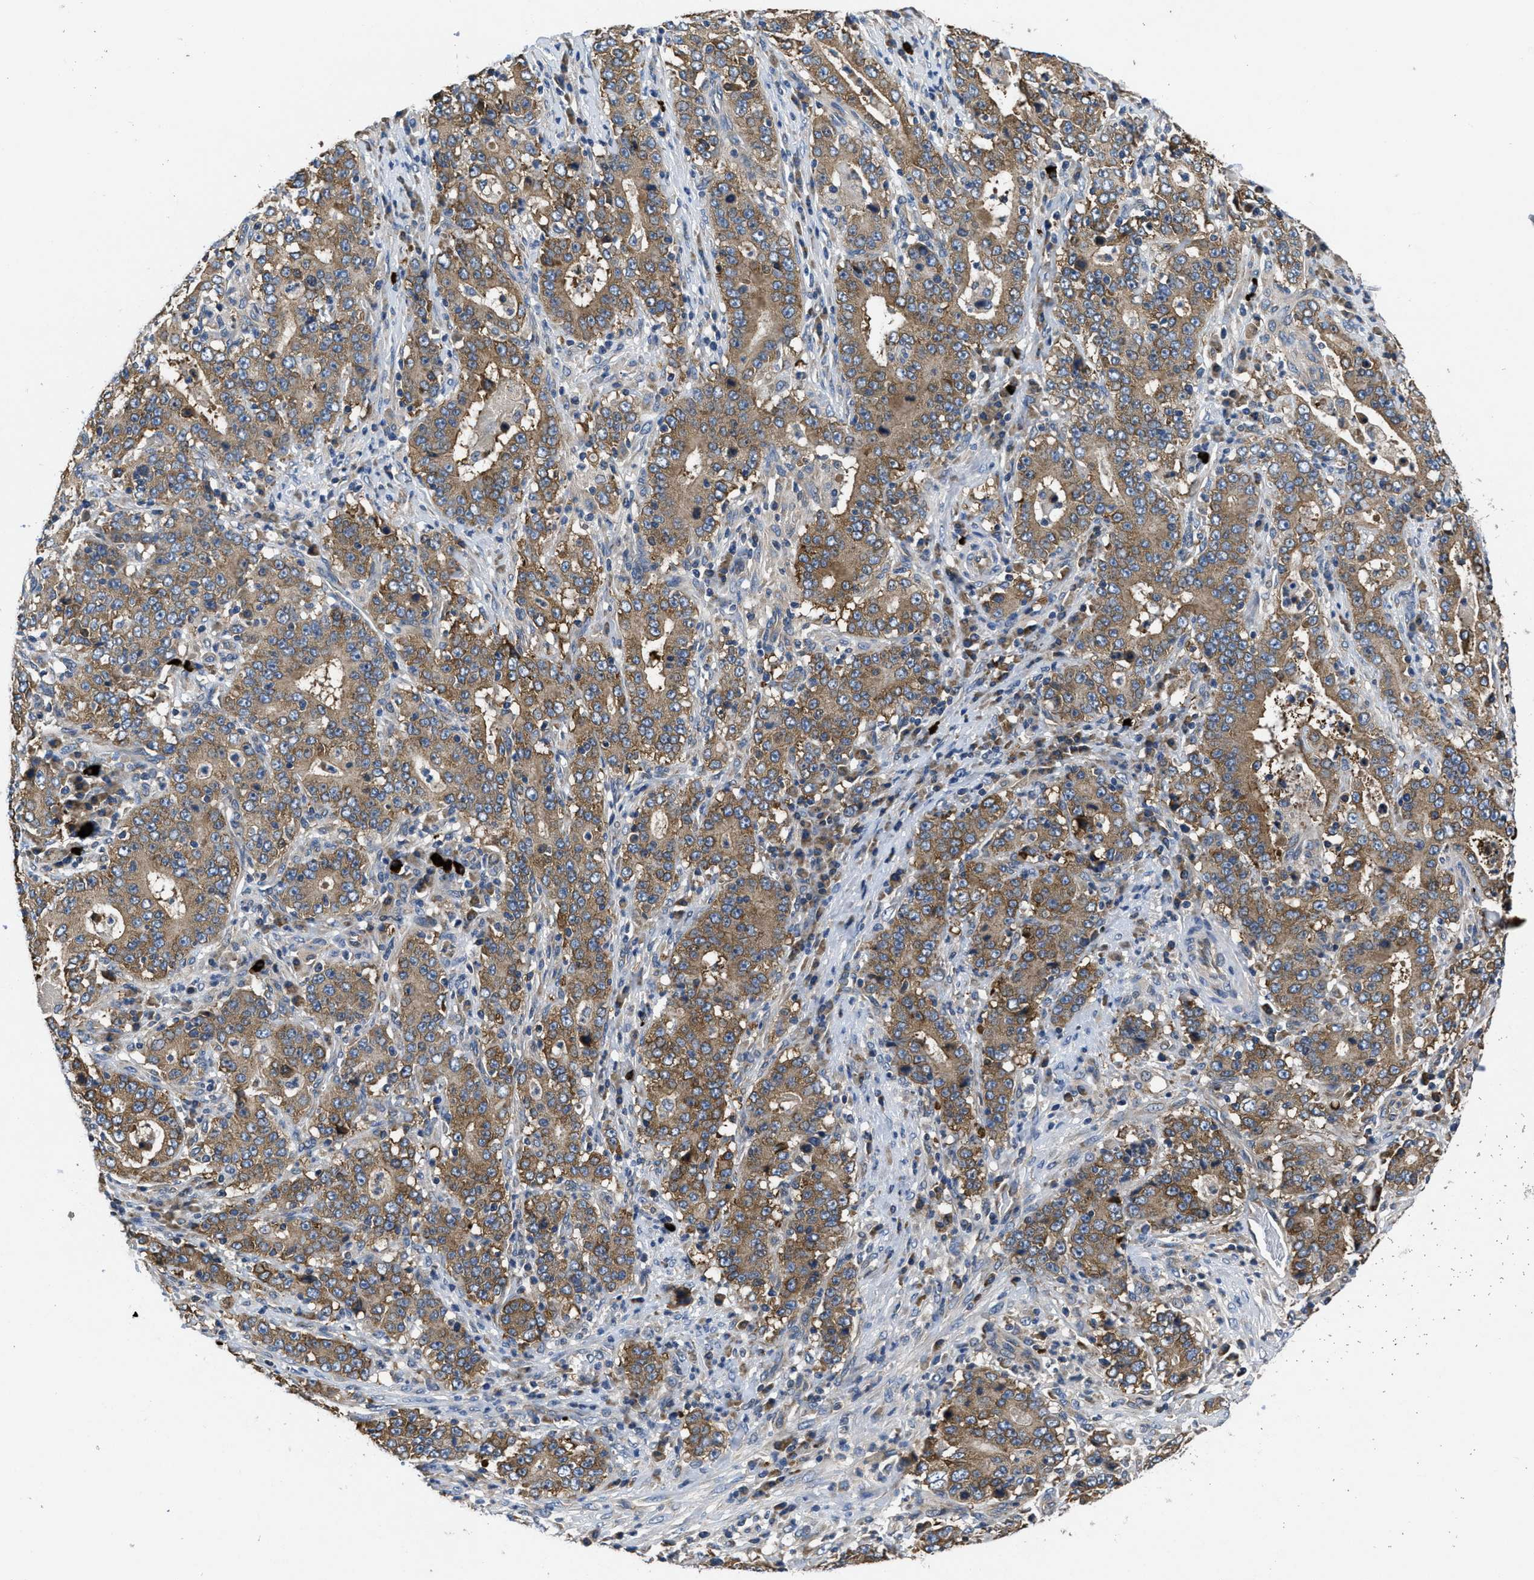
{"staining": {"intensity": "moderate", "quantity": ">75%", "location": "cytoplasmic/membranous"}, "tissue": "stomach cancer", "cell_type": "Tumor cells", "image_type": "cancer", "snomed": [{"axis": "morphology", "description": "Normal tissue, NOS"}, {"axis": "morphology", "description": "Adenocarcinoma, NOS"}, {"axis": "topography", "description": "Stomach, upper"}, {"axis": "topography", "description": "Stomach"}], "caption": "Stomach cancer (adenocarcinoma) stained for a protein (brown) reveals moderate cytoplasmic/membranous positive positivity in approximately >75% of tumor cells.", "gene": "GALK1", "patient": {"sex": "male", "age": 59}}